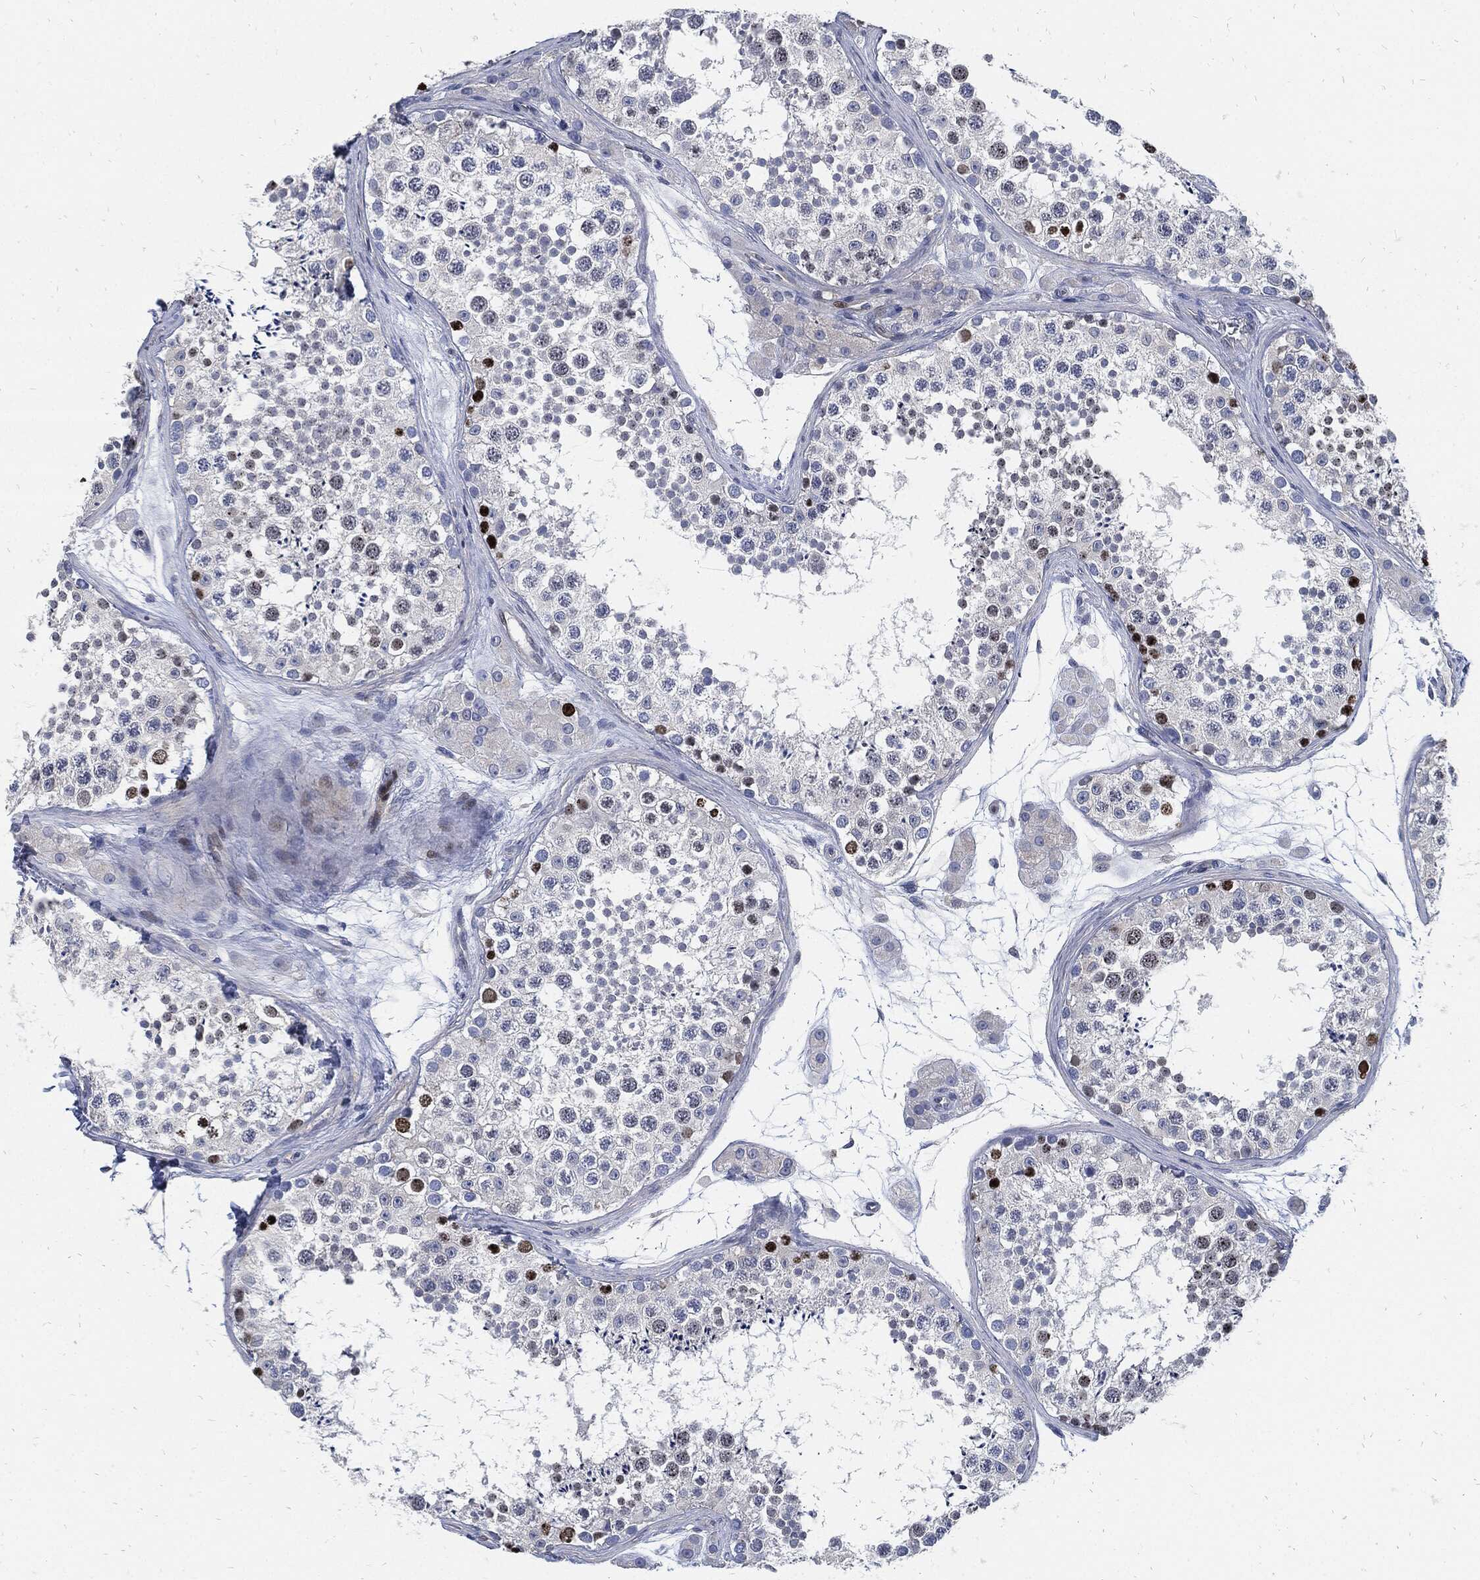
{"staining": {"intensity": "strong", "quantity": "<25%", "location": "nuclear"}, "tissue": "testis", "cell_type": "Cells in seminiferous ducts", "image_type": "normal", "snomed": [{"axis": "morphology", "description": "Normal tissue, NOS"}, {"axis": "topography", "description": "Testis"}], "caption": "Protein expression analysis of benign testis demonstrates strong nuclear expression in about <25% of cells in seminiferous ducts.", "gene": "MKI67", "patient": {"sex": "male", "age": 41}}